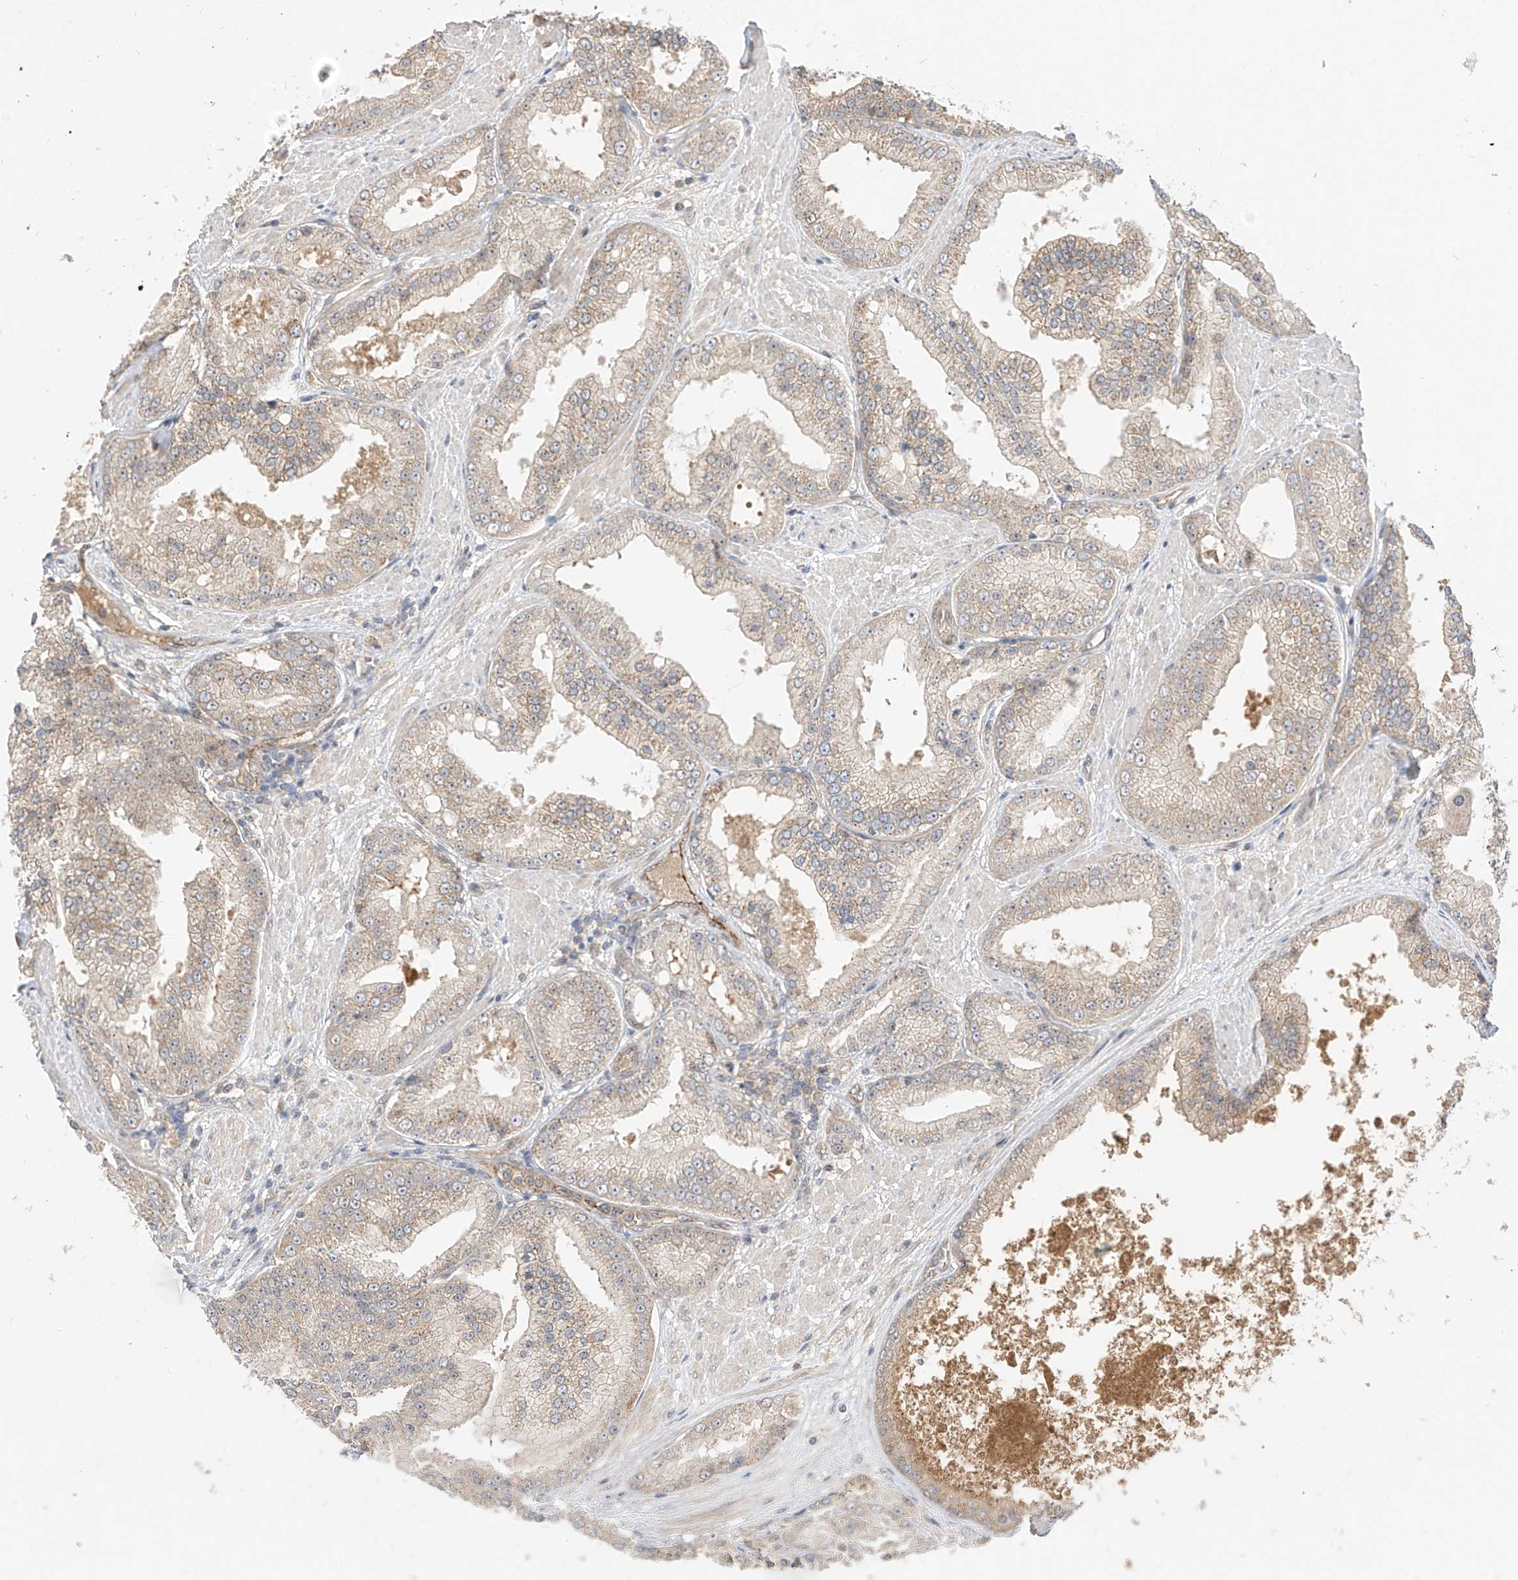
{"staining": {"intensity": "weak", "quantity": "<25%", "location": "cytoplasmic/membranous"}, "tissue": "prostate cancer", "cell_type": "Tumor cells", "image_type": "cancer", "snomed": [{"axis": "morphology", "description": "Adenocarcinoma, Low grade"}, {"axis": "topography", "description": "Prostate"}], "caption": "Adenocarcinoma (low-grade) (prostate) was stained to show a protein in brown. There is no significant positivity in tumor cells.", "gene": "MRTFA", "patient": {"sex": "male", "age": 67}}